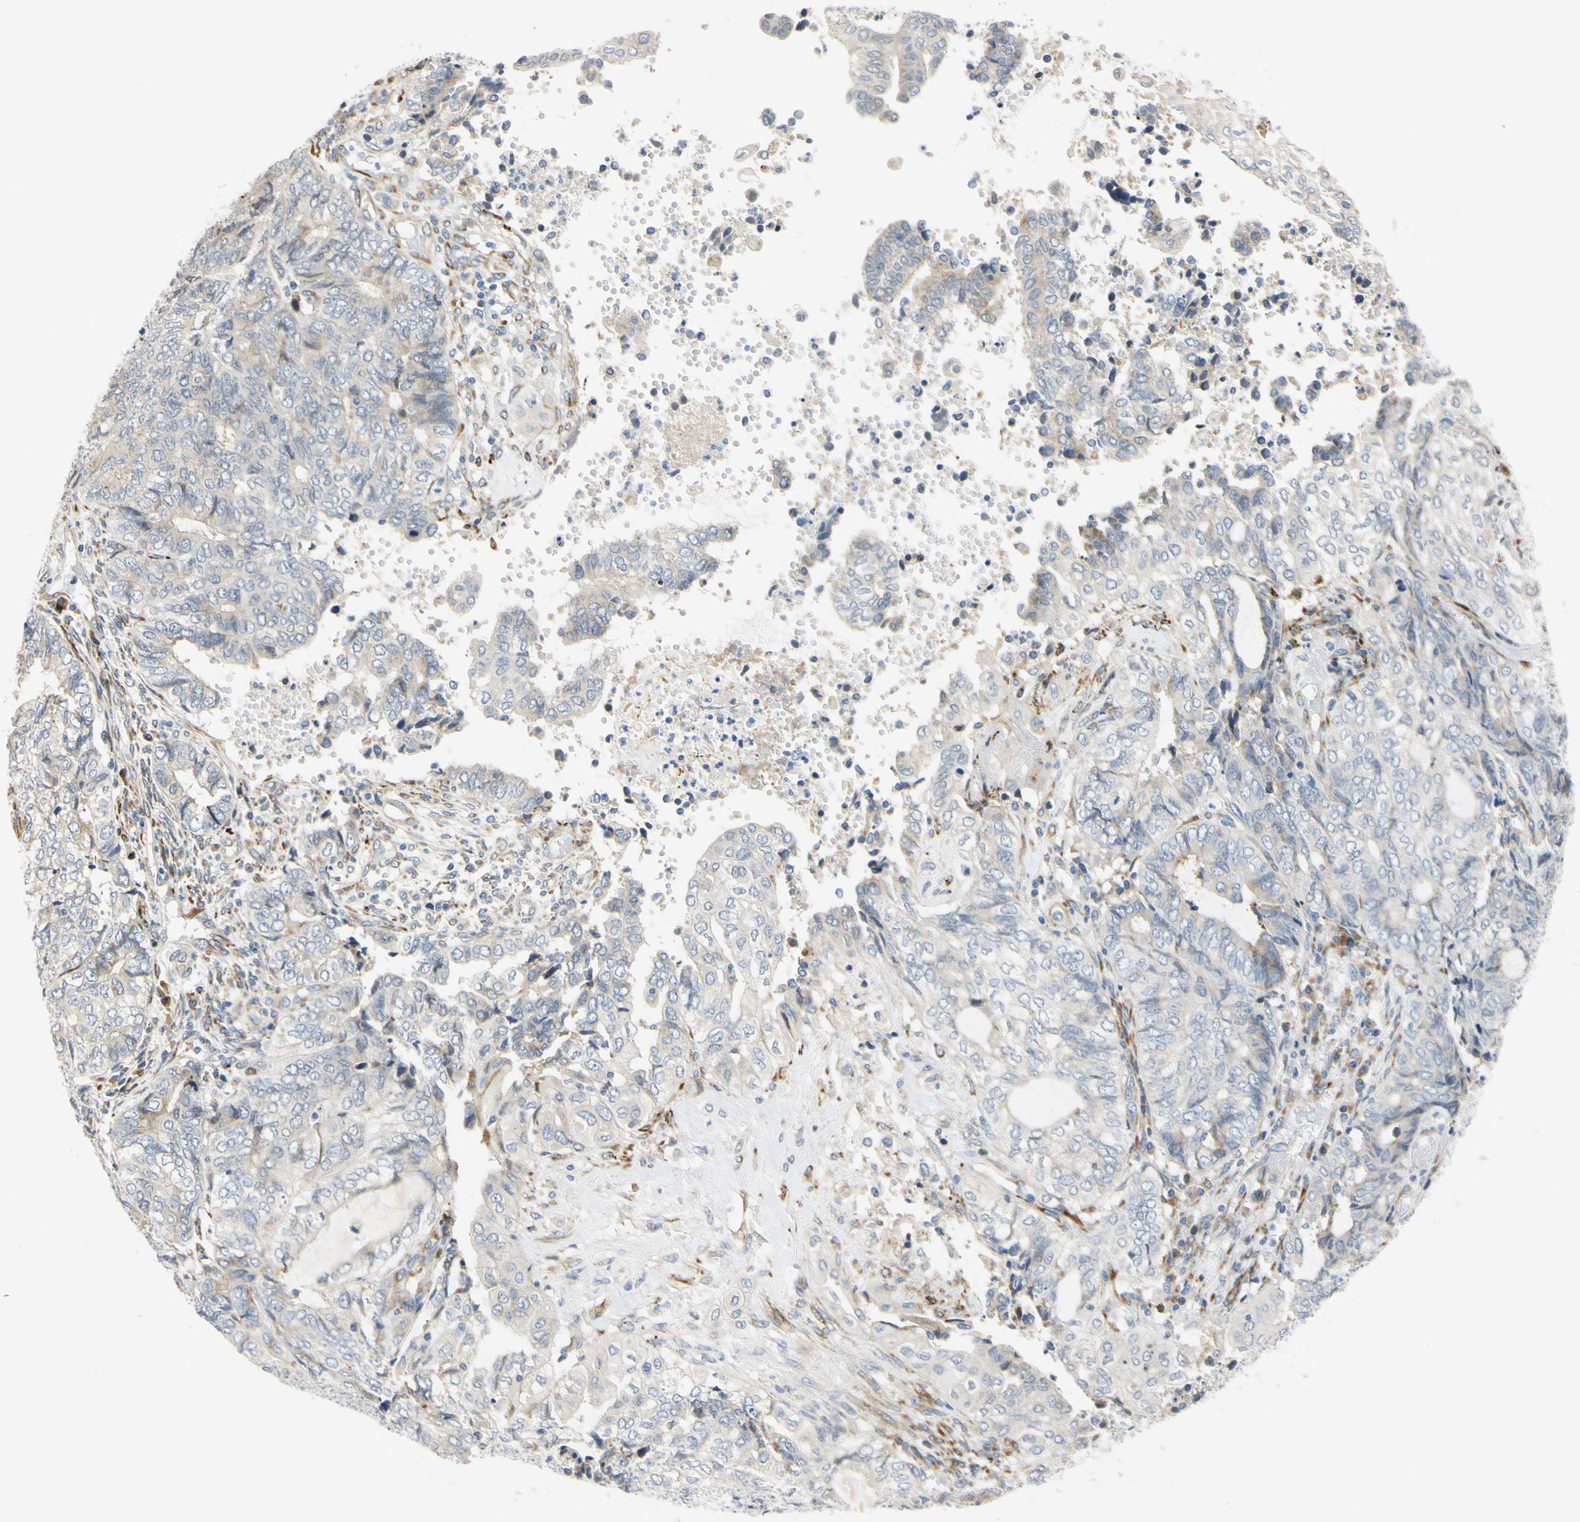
{"staining": {"intensity": "negative", "quantity": "none", "location": "none"}, "tissue": "endometrial cancer", "cell_type": "Tumor cells", "image_type": "cancer", "snomed": [{"axis": "morphology", "description": "Adenocarcinoma, NOS"}, {"axis": "topography", "description": "Uterus"}, {"axis": "topography", "description": "Endometrium"}], "caption": "Immunohistochemistry (IHC) of human adenocarcinoma (endometrial) displays no expression in tumor cells.", "gene": "ZNF236", "patient": {"sex": "female", "age": 70}}